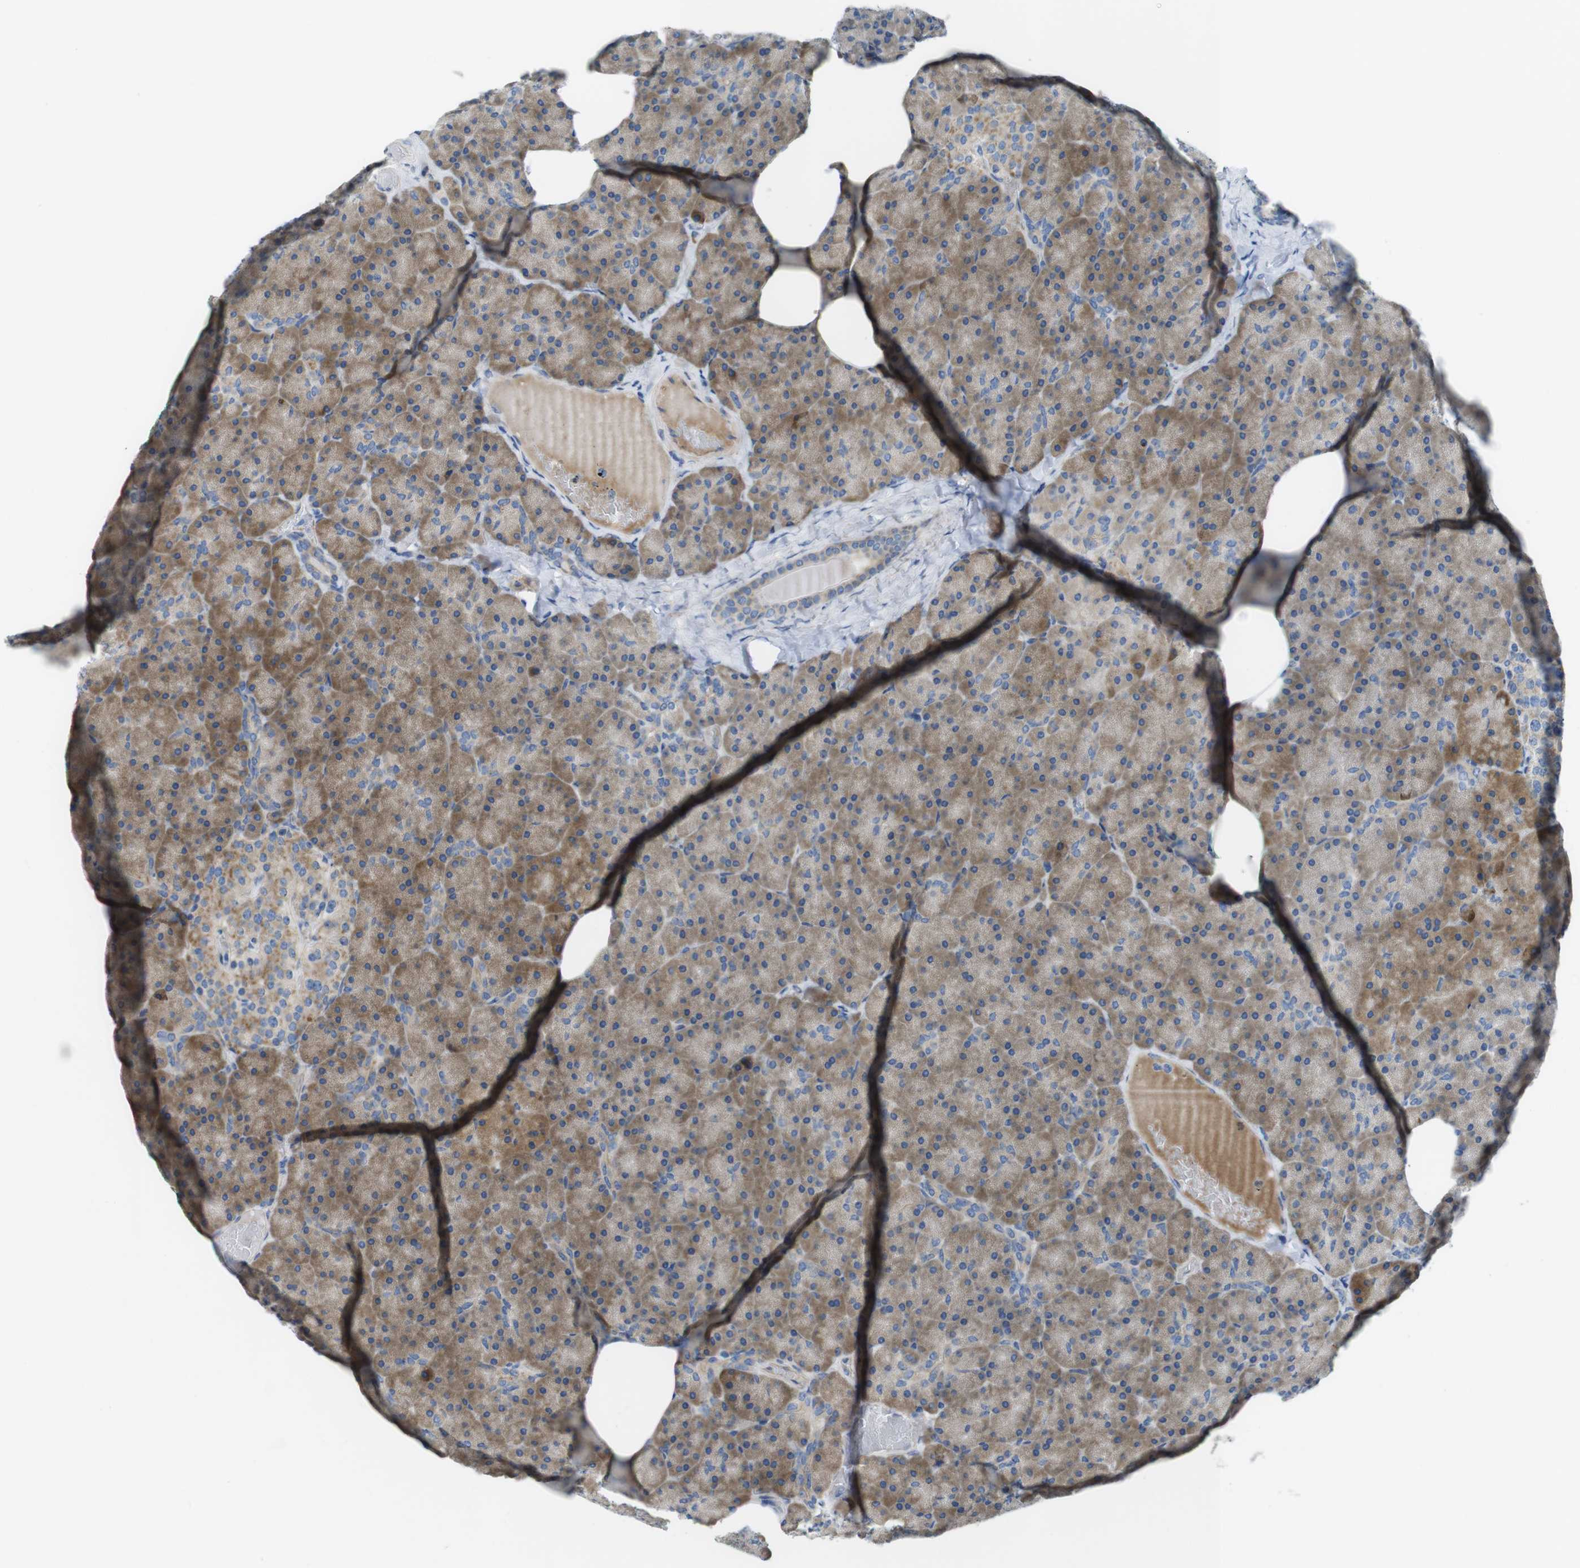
{"staining": {"intensity": "moderate", "quantity": ">75%", "location": "cytoplasmic/membranous"}, "tissue": "pancreas", "cell_type": "Exocrine glandular cells", "image_type": "normal", "snomed": [{"axis": "morphology", "description": "Normal tissue, NOS"}, {"axis": "topography", "description": "Pancreas"}], "caption": "A histopathology image showing moderate cytoplasmic/membranous positivity in about >75% of exocrine glandular cells in benign pancreas, as visualized by brown immunohistochemical staining.", "gene": "TMEM234", "patient": {"sex": "female", "age": 35}}